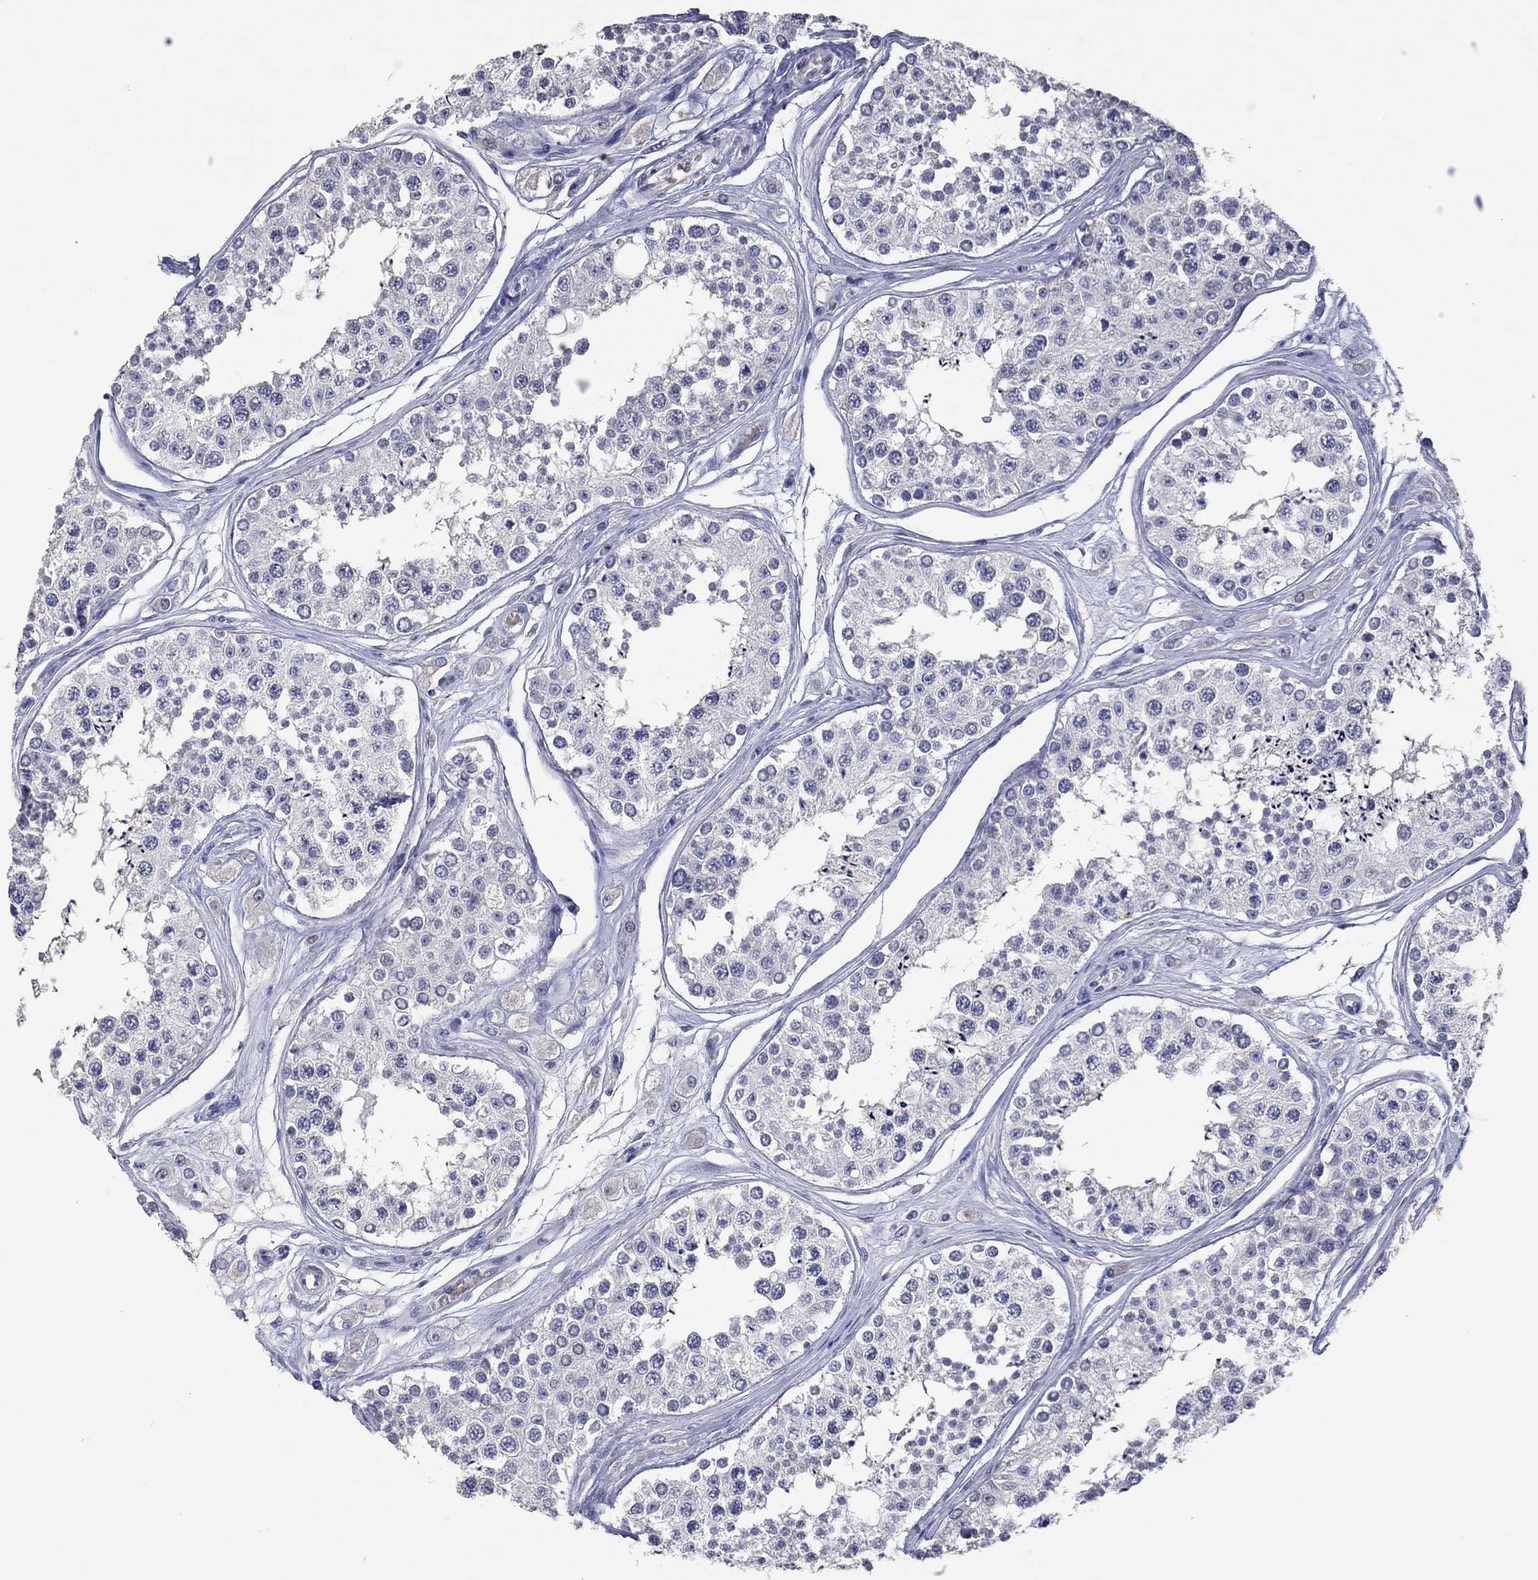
{"staining": {"intensity": "negative", "quantity": "none", "location": "none"}, "tissue": "testis", "cell_type": "Cells in seminiferous ducts", "image_type": "normal", "snomed": [{"axis": "morphology", "description": "Normal tissue, NOS"}, {"axis": "topography", "description": "Testis"}], "caption": "Immunohistochemistry (IHC) photomicrograph of benign testis: testis stained with DAB (3,3'-diaminobenzidine) demonstrates no significant protein staining in cells in seminiferous ducts. (DAB immunohistochemistry (IHC) visualized using brightfield microscopy, high magnification).", "gene": "CCL5", "patient": {"sex": "male", "age": 25}}